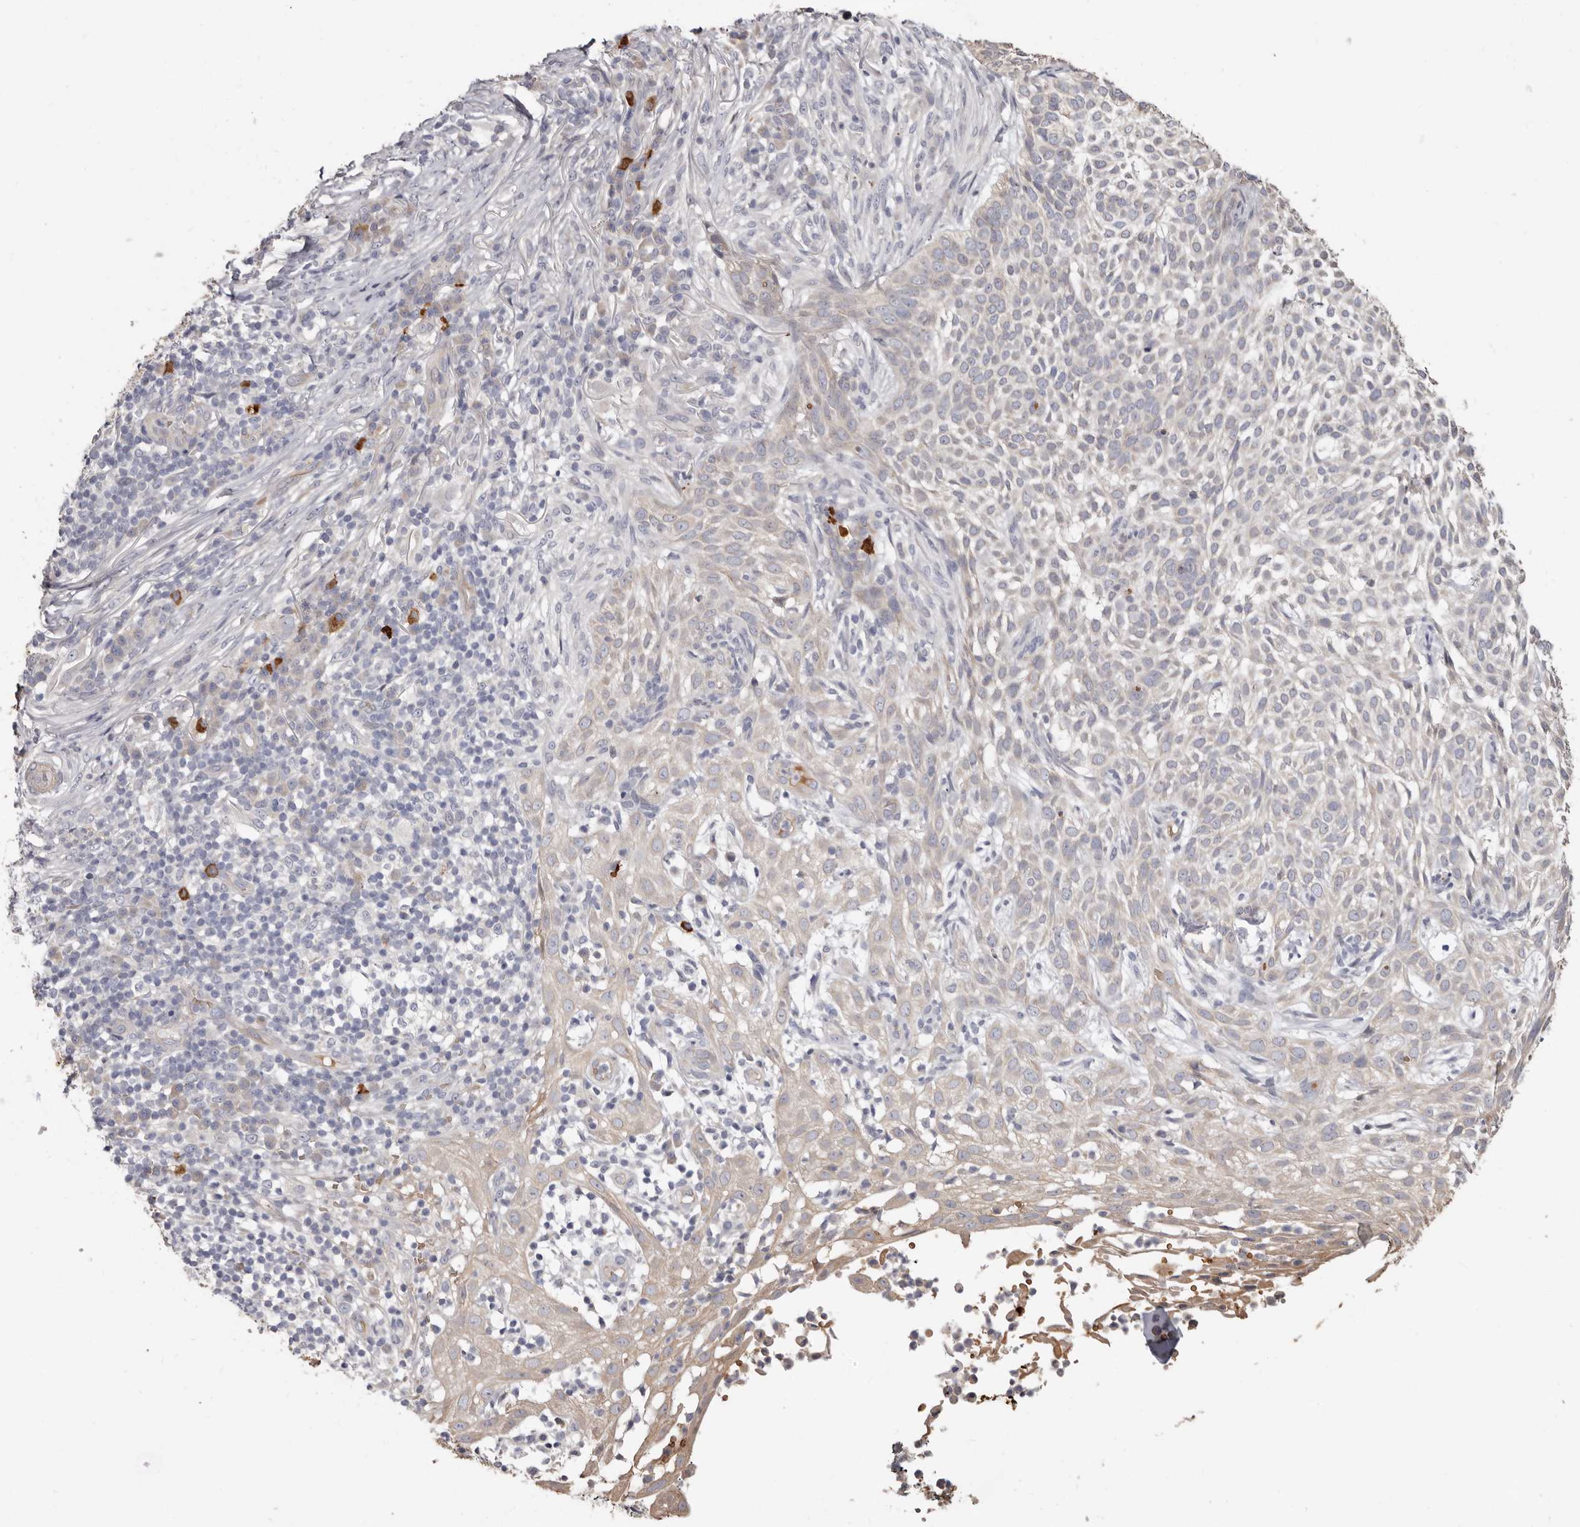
{"staining": {"intensity": "negative", "quantity": "none", "location": "none"}, "tissue": "skin cancer", "cell_type": "Tumor cells", "image_type": "cancer", "snomed": [{"axis": "morphology", "description": "Basal cell carcinoma"}, {"axis": "topography", "description": "Skin"}], "caption": "IHC photomicrograph of neoplastic tissue: human skin cancer (basal cell carcinoma) stained with DAB (3,3'-diaminobenzidine) demonstrates no significant protein staining in tumor cells. Nuclei are stained in blue.", "gene": "SPTA1", "patient": {"sex": "female", "age": 64}}